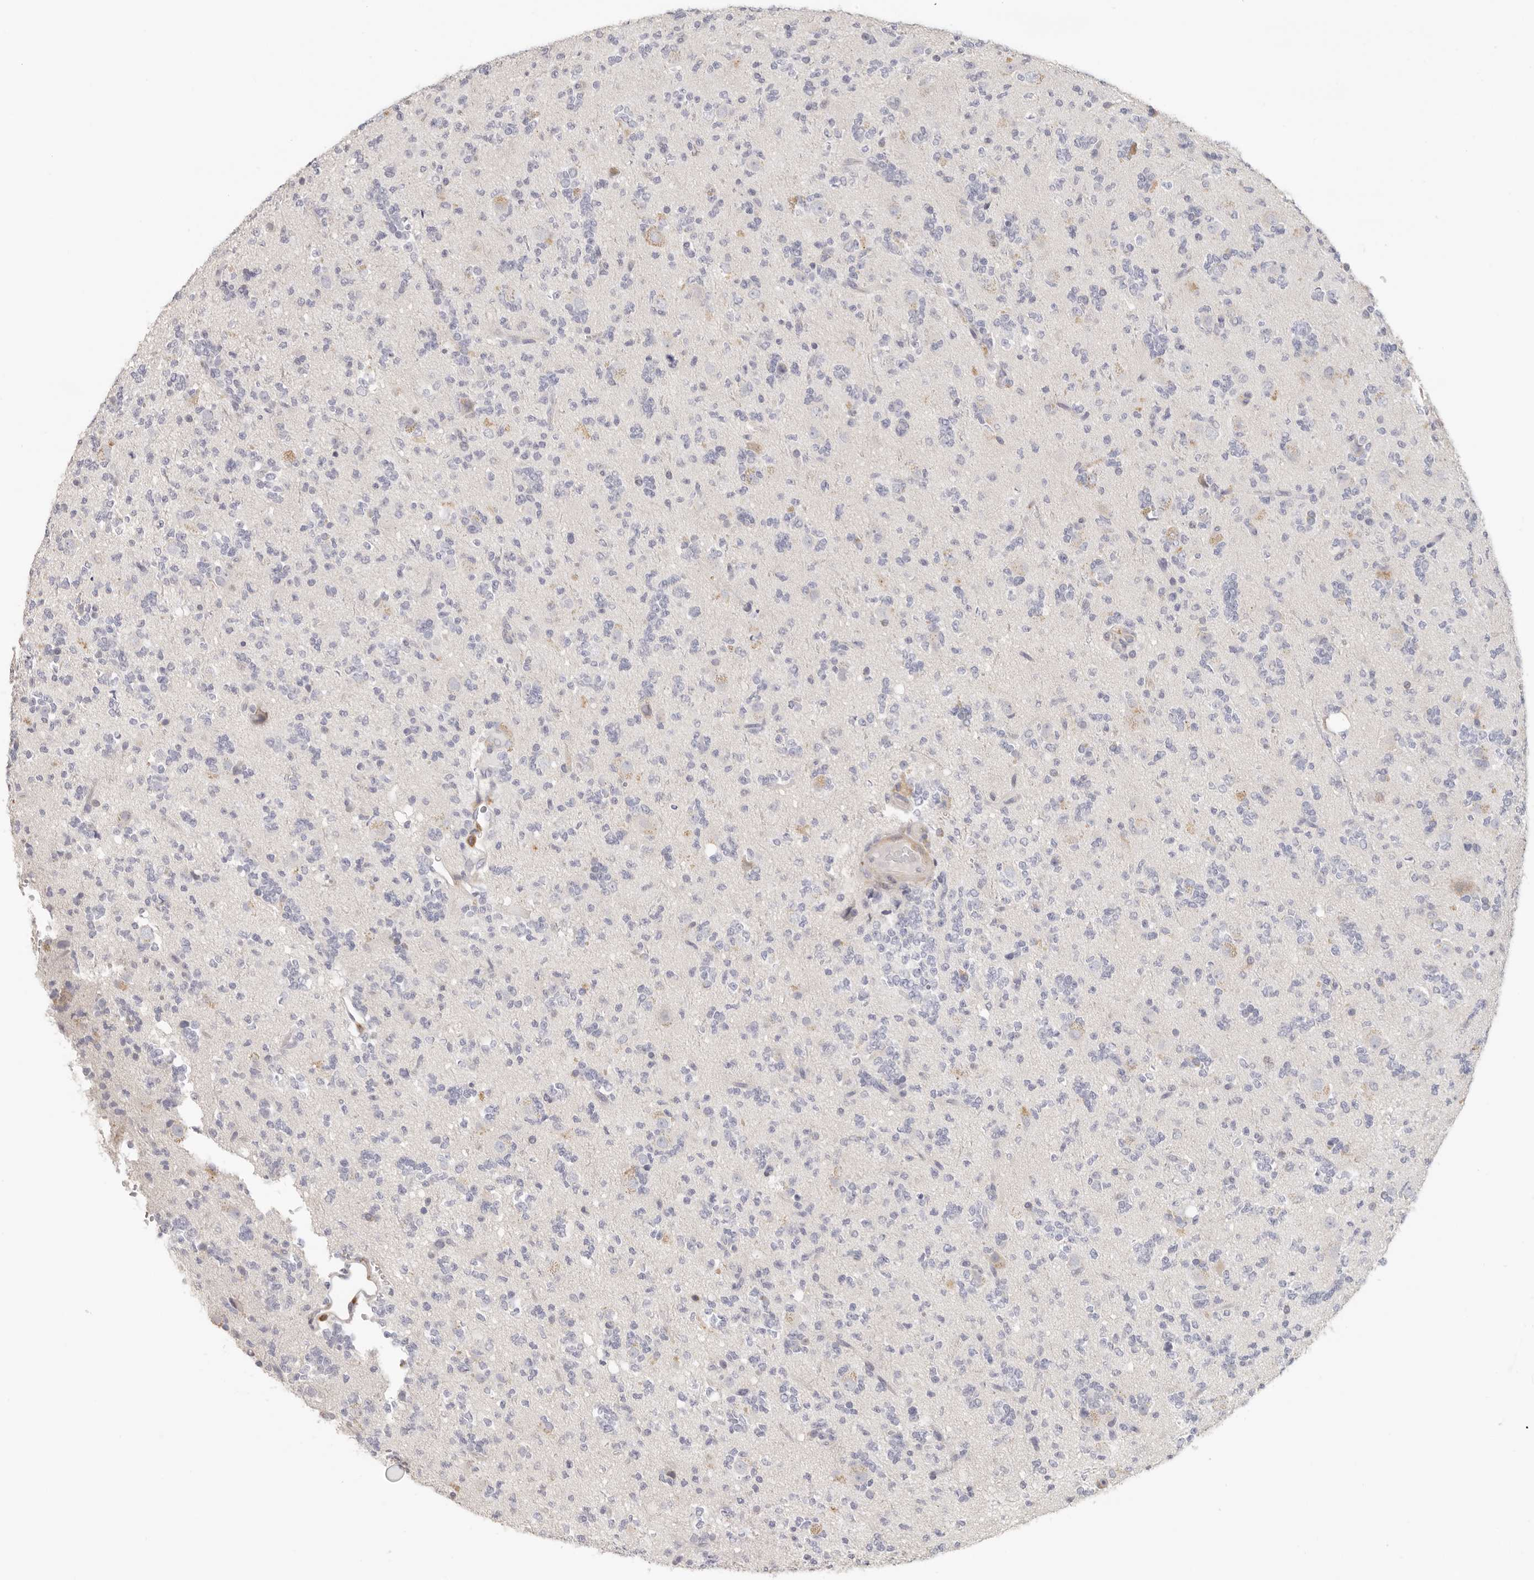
{"staining": {"intensity": "negative", "quantity": "none", "location": "none"}, "tissue": "glioma", "cell_type": "Tumor cells", "image_type": "cancer", "snomed": [{"axis": "morphology", "description": "Glioma, malignant, High grade"}, {"axis": "topography", "description": "Brain"}], "caption": "High power microscopy histopathology image of an immunohistochemistry image of malignant high-grade glioma, revealing no significant positivity in tumor cells.", "gene": "ANXA9", "patient": {"sex": "female", "age": 62}}